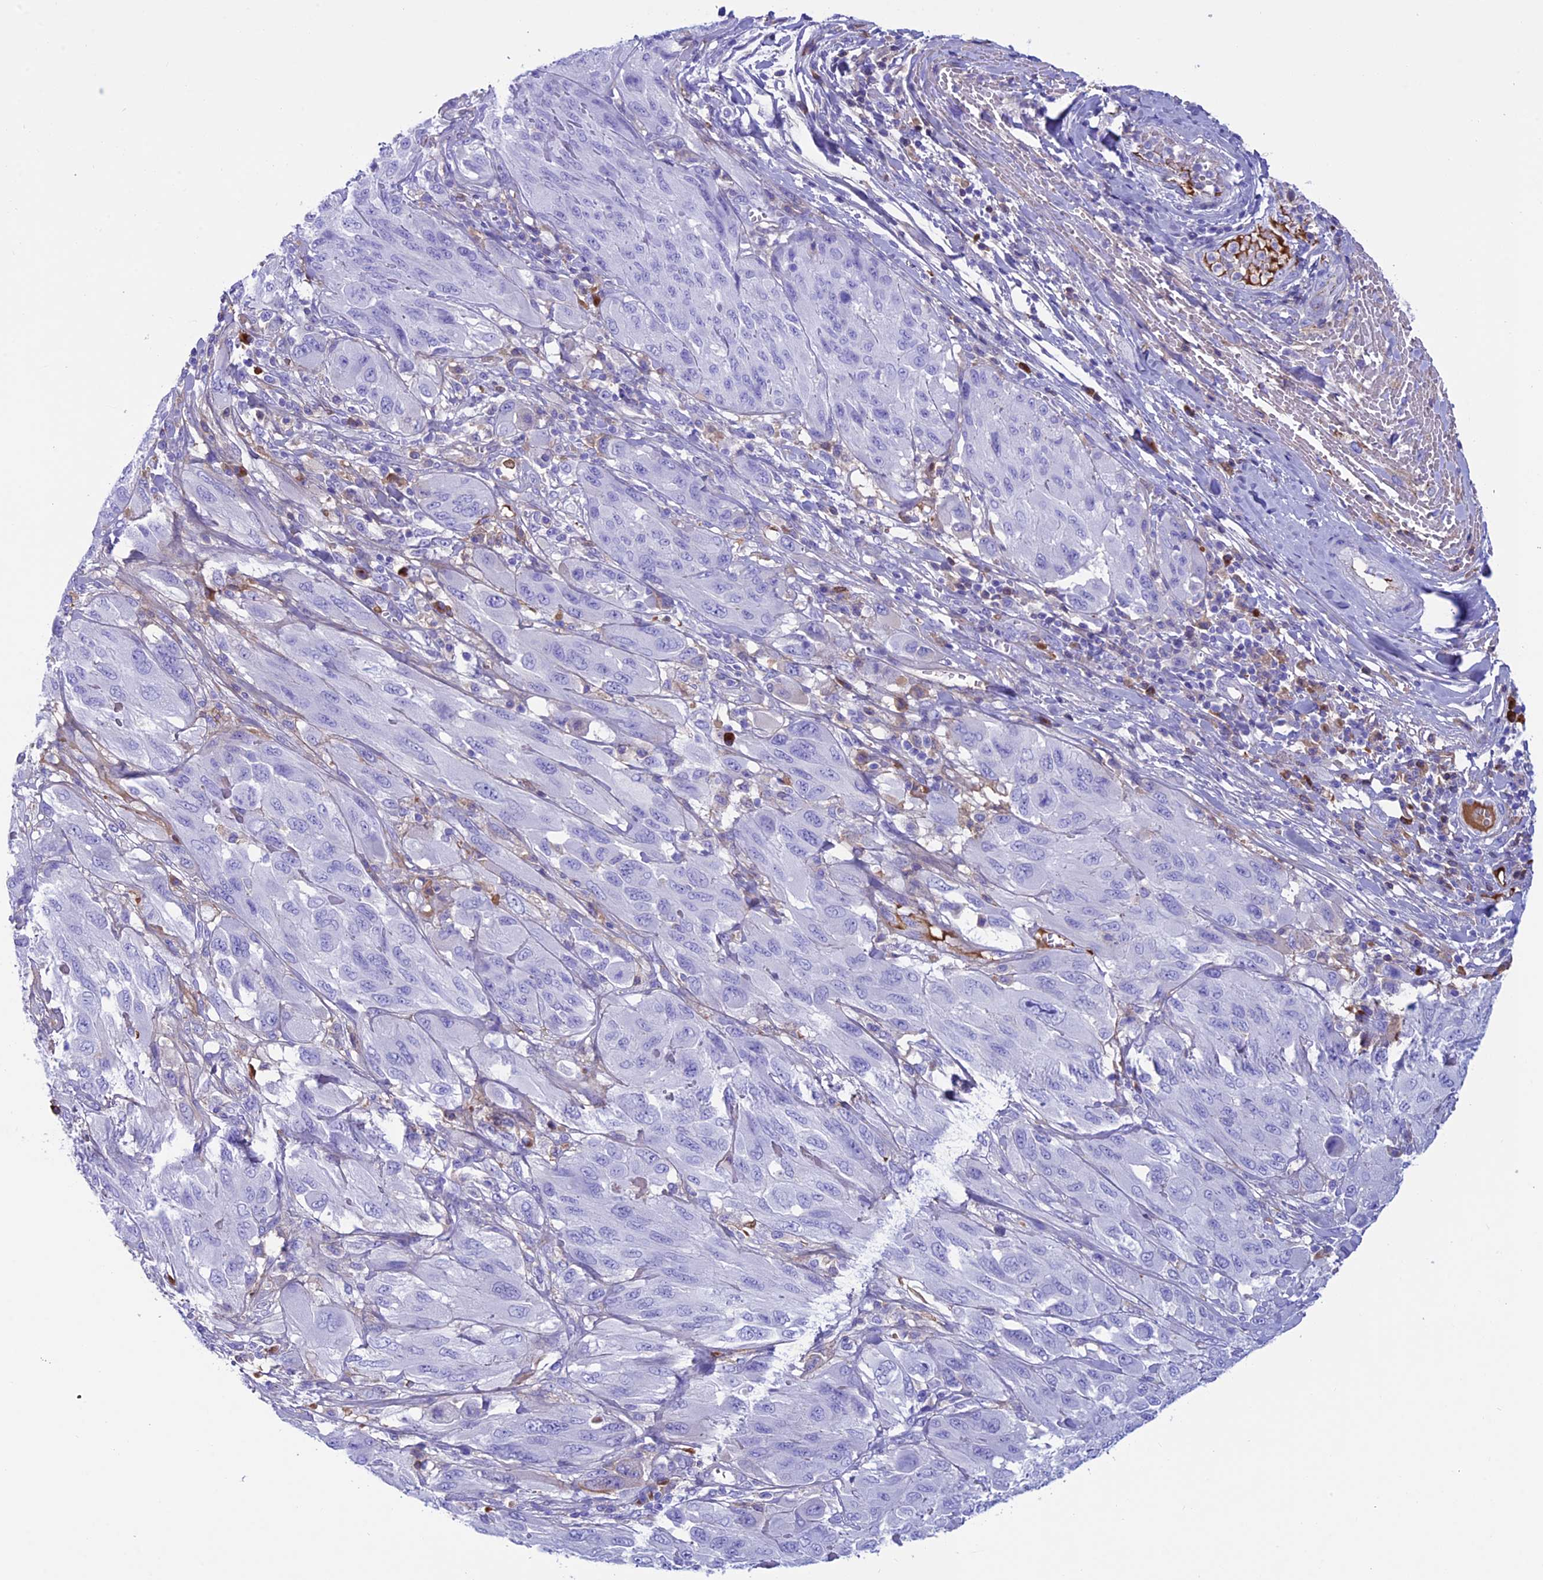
{"staining": {"intensity": "negative", "quantity": "none", "location": "none"}, "tissue": "melanoma", "cell_type": "Tumor cells", "image_type": "cancer", "snomed": [{"axis": "morphology", "description": "Malignant melanoma, NOS"}, {"axis": "topography", "description": "Skin"}], "caption": "An immunohistochemistry (IHC) micrograph of melanoma is shown. There is no staining in tumor cells of melanoma.", "gene": "IGSF6", "patient": {"sex": "female", "age": 91}}